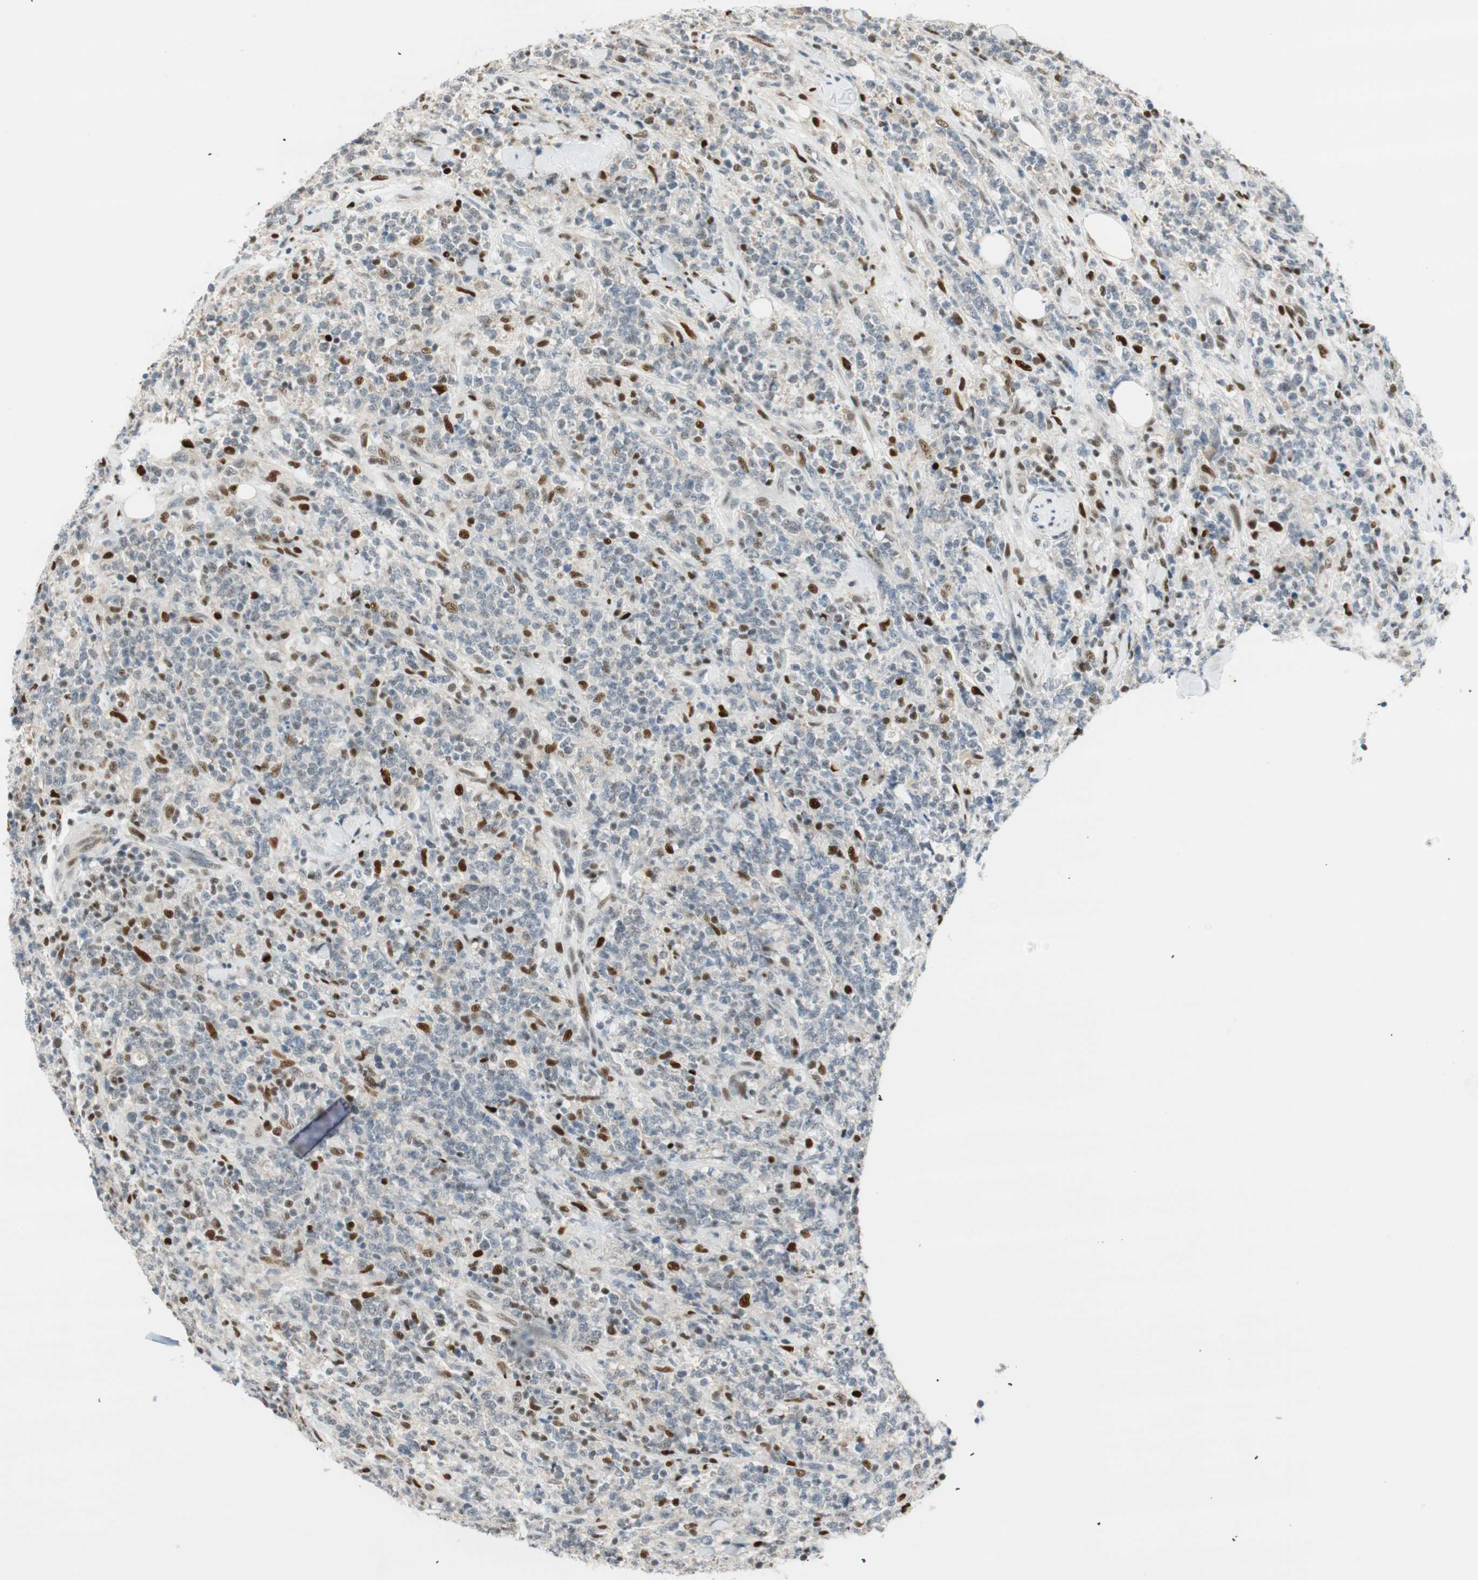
{"staining": {"intensity": "negative", "quantity": "none", "location": "none"}, "tissue": "lymphoma", "cell_type": "Tumor cells", "image_type": "cancer", "snomed": [{"axis": "morphology", "description": "Malignant lymphoma, non-Hodgkin's type, High grade"}, {"axis": "topography", "description": "Soft tissue"}], "caption": "DAB (3,3'-diaminobenzidine) immunohistochemical staining of human high-grade malignant lymphoma, non-Hodgkin's type shows no significant expression in tumor cells.", "gene": "MSX2", "patient": {"sex": "male", "age": 18}}